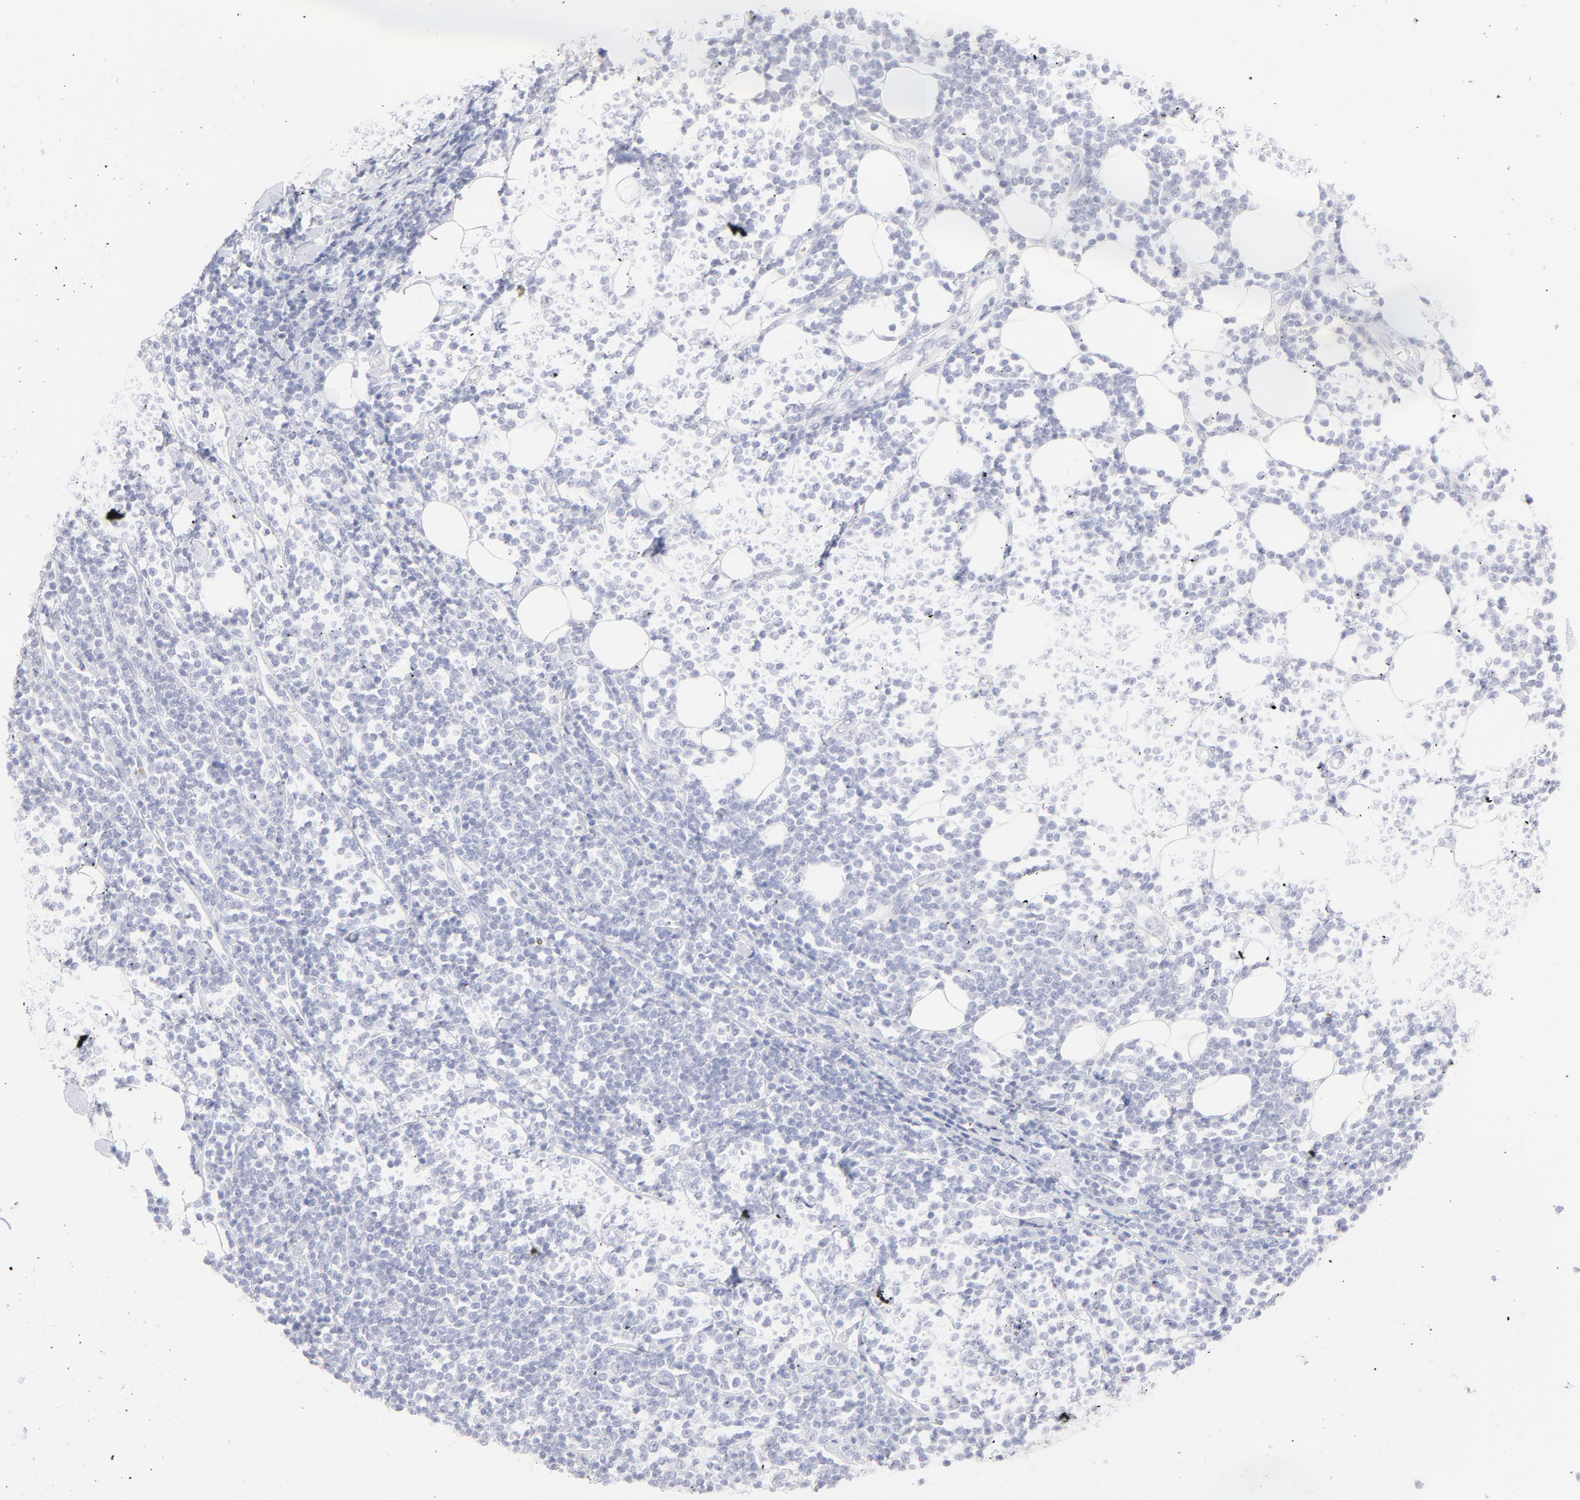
{"staining": {"intensity": "negative", "quantity": "none", "location": "none"}, "tissue": "lymphoma", "cell_type": "Tumor cells", "image_type": "cancer", "snomed": [{"axis": "morphology", "description": "Malignant lymphoma, non-Hodgkin's type, Low grade"}, {"axis": "topography", "description": "Soft tissue"}], "caption": "This micrograph is of malignant lymphoma, non-Hodgkin's type (low-grade) stained with immunohistochemistry (IHC) to label a protein in brown with the nuclei are counter-stained blue. There is no staining in tumor cells.", "gene": "ELF3", "patient": {"sex": "male", "age": 92}}